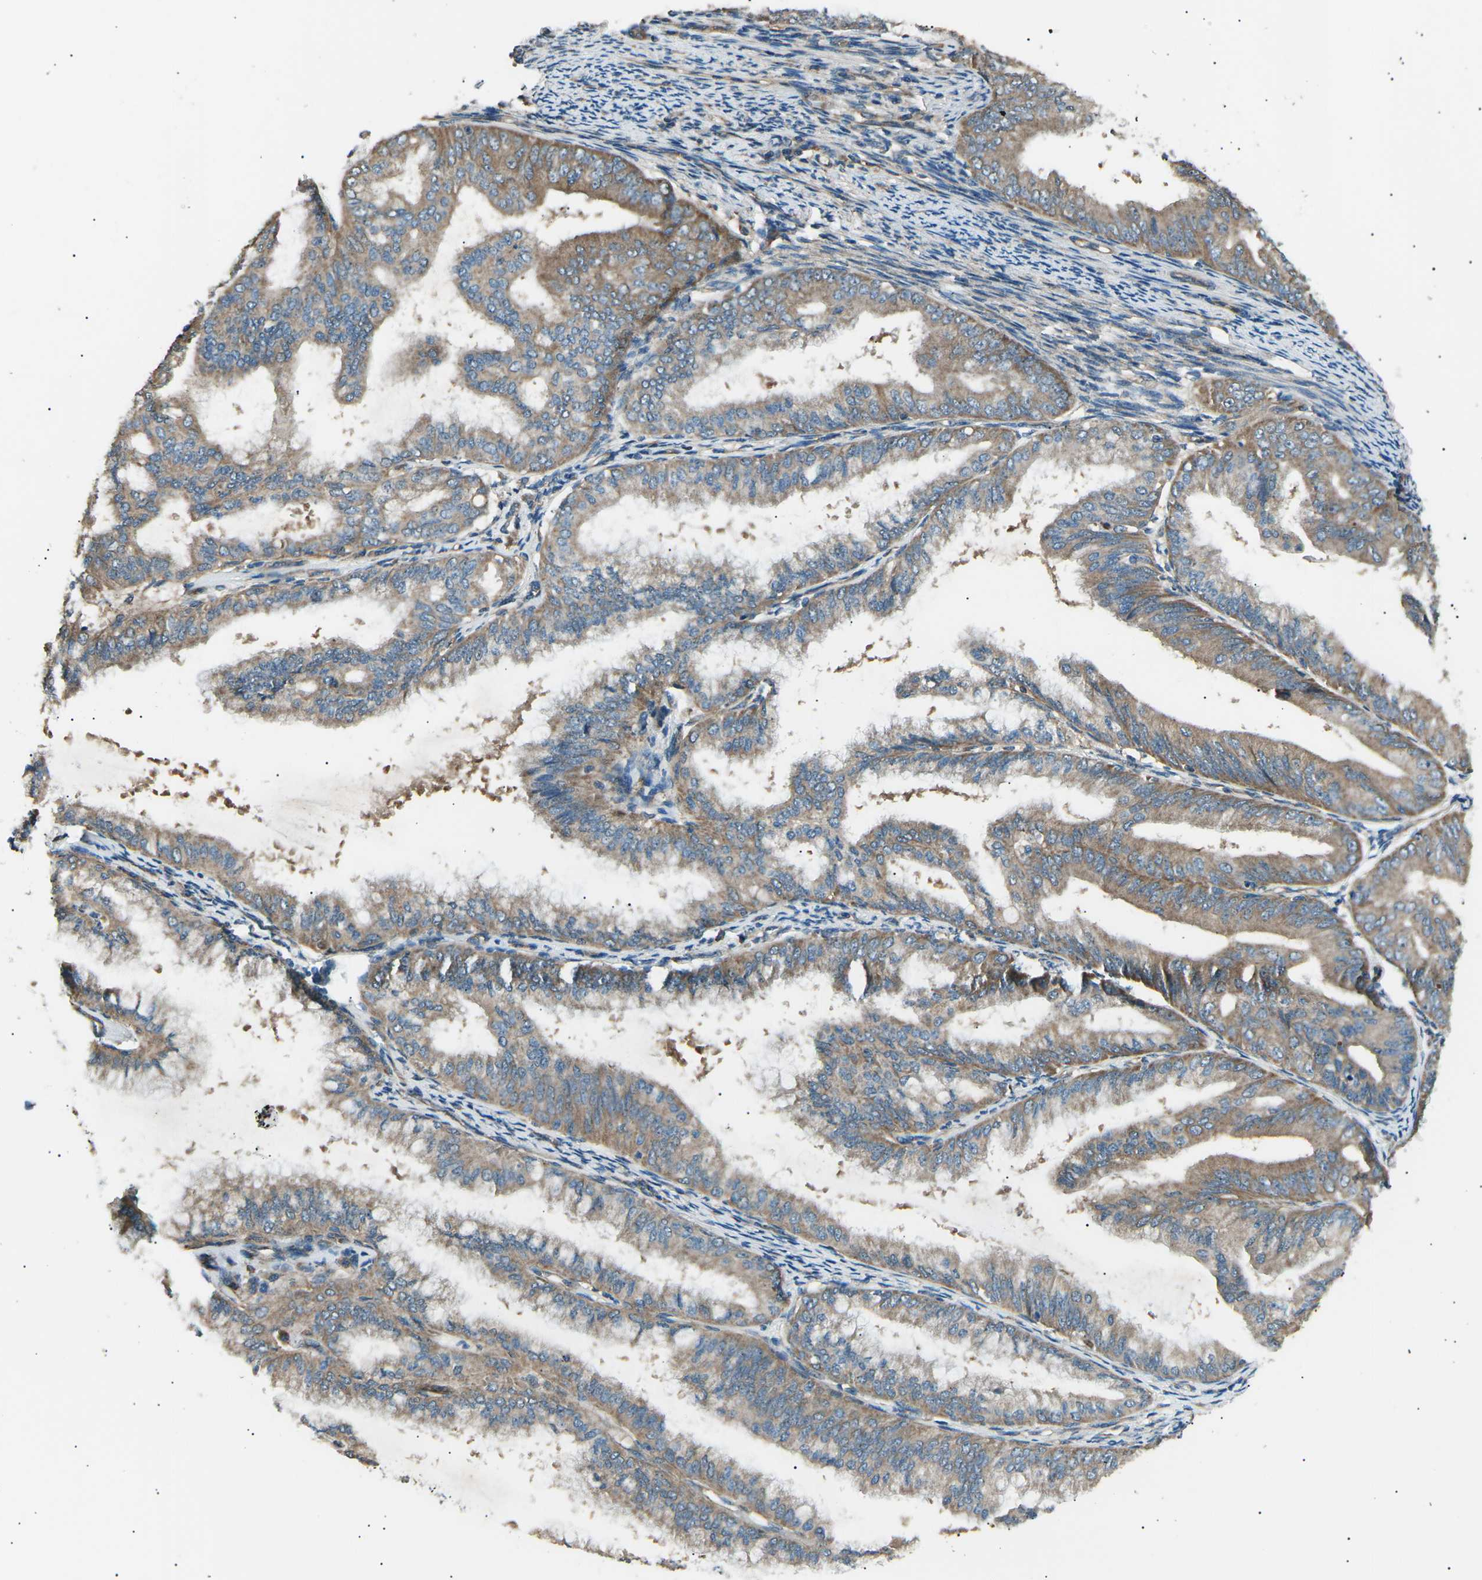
{"staining": {"intensity": "weak", "quantity": "25%-75%", "location": "cytoplasmic/membranous"}, "tissue": "endometrial cancer", "cell_type": "Tumor cells", "image_type": "cancer", "snomed": [{"axis": "morphology", "description": "Adenocarcinoma, NOS"}, {"axis": "topography", "description": "Endometrium"}], "caption": "Adenocarcinoma (endometrial) stained for a protein (brown) demonstrates weak cytoplasmic/membranous positive expression in approximately 25%-75% of tumor cells.", "gene": "SLK", "patient": {"sex": "female", "age": 63}}